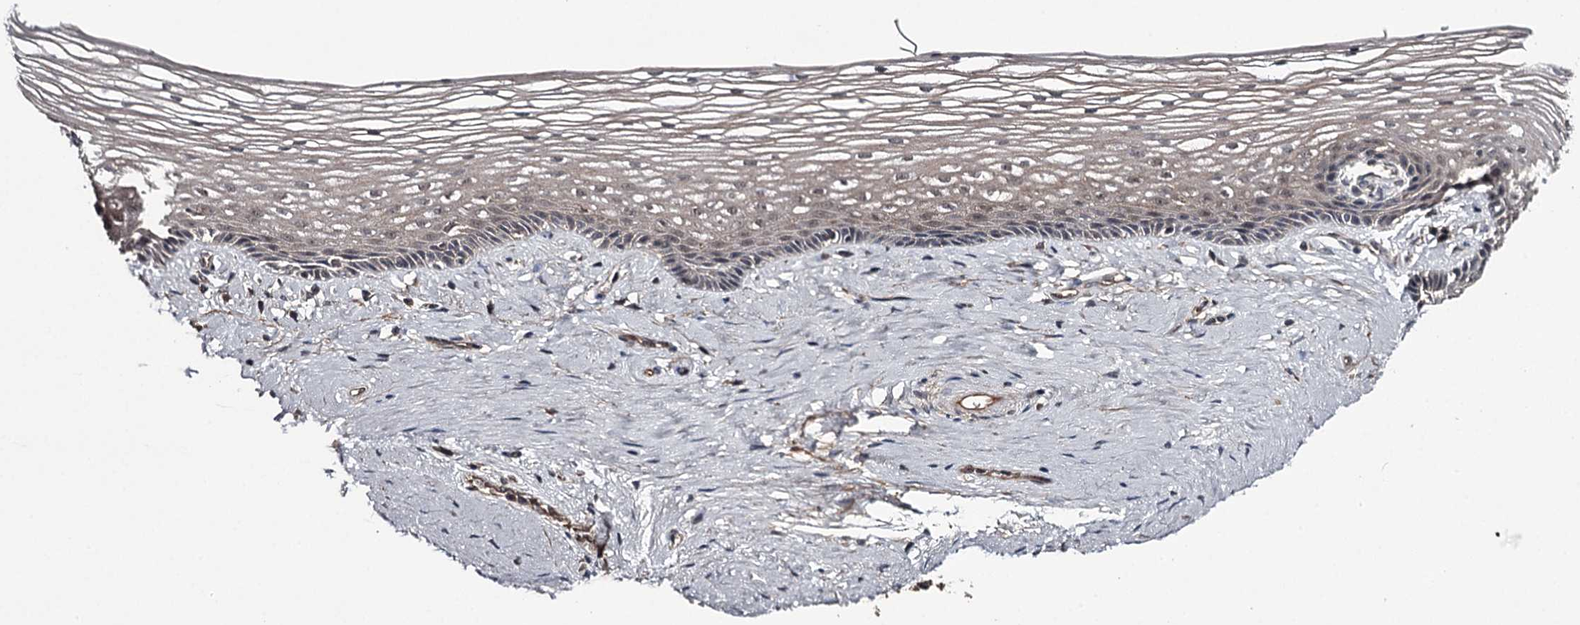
{"staining": {"intensity": "moderate", "quantity": "25%-75%", "location": "cytoplasmic/membranous,nuclear"}, "tissue": "vagina", "cell_type": "Squamous epithelial cells", "image_type": "normal", "snomed": [{"axis": "morphology", "description": "Normal tissue, NOS"}, {"axis": "topography", "description": "Vagina"}], "caption": "A high-resolution image shows IHC staining of unremarkable vagina, which reveals moderate cytoplasmic/membranous,nuclear positivity in approximately 25%-75% of squamous epithelial cells.", "gene": "CWF19L2", "patient": {"sex": "female", "age": 46}}